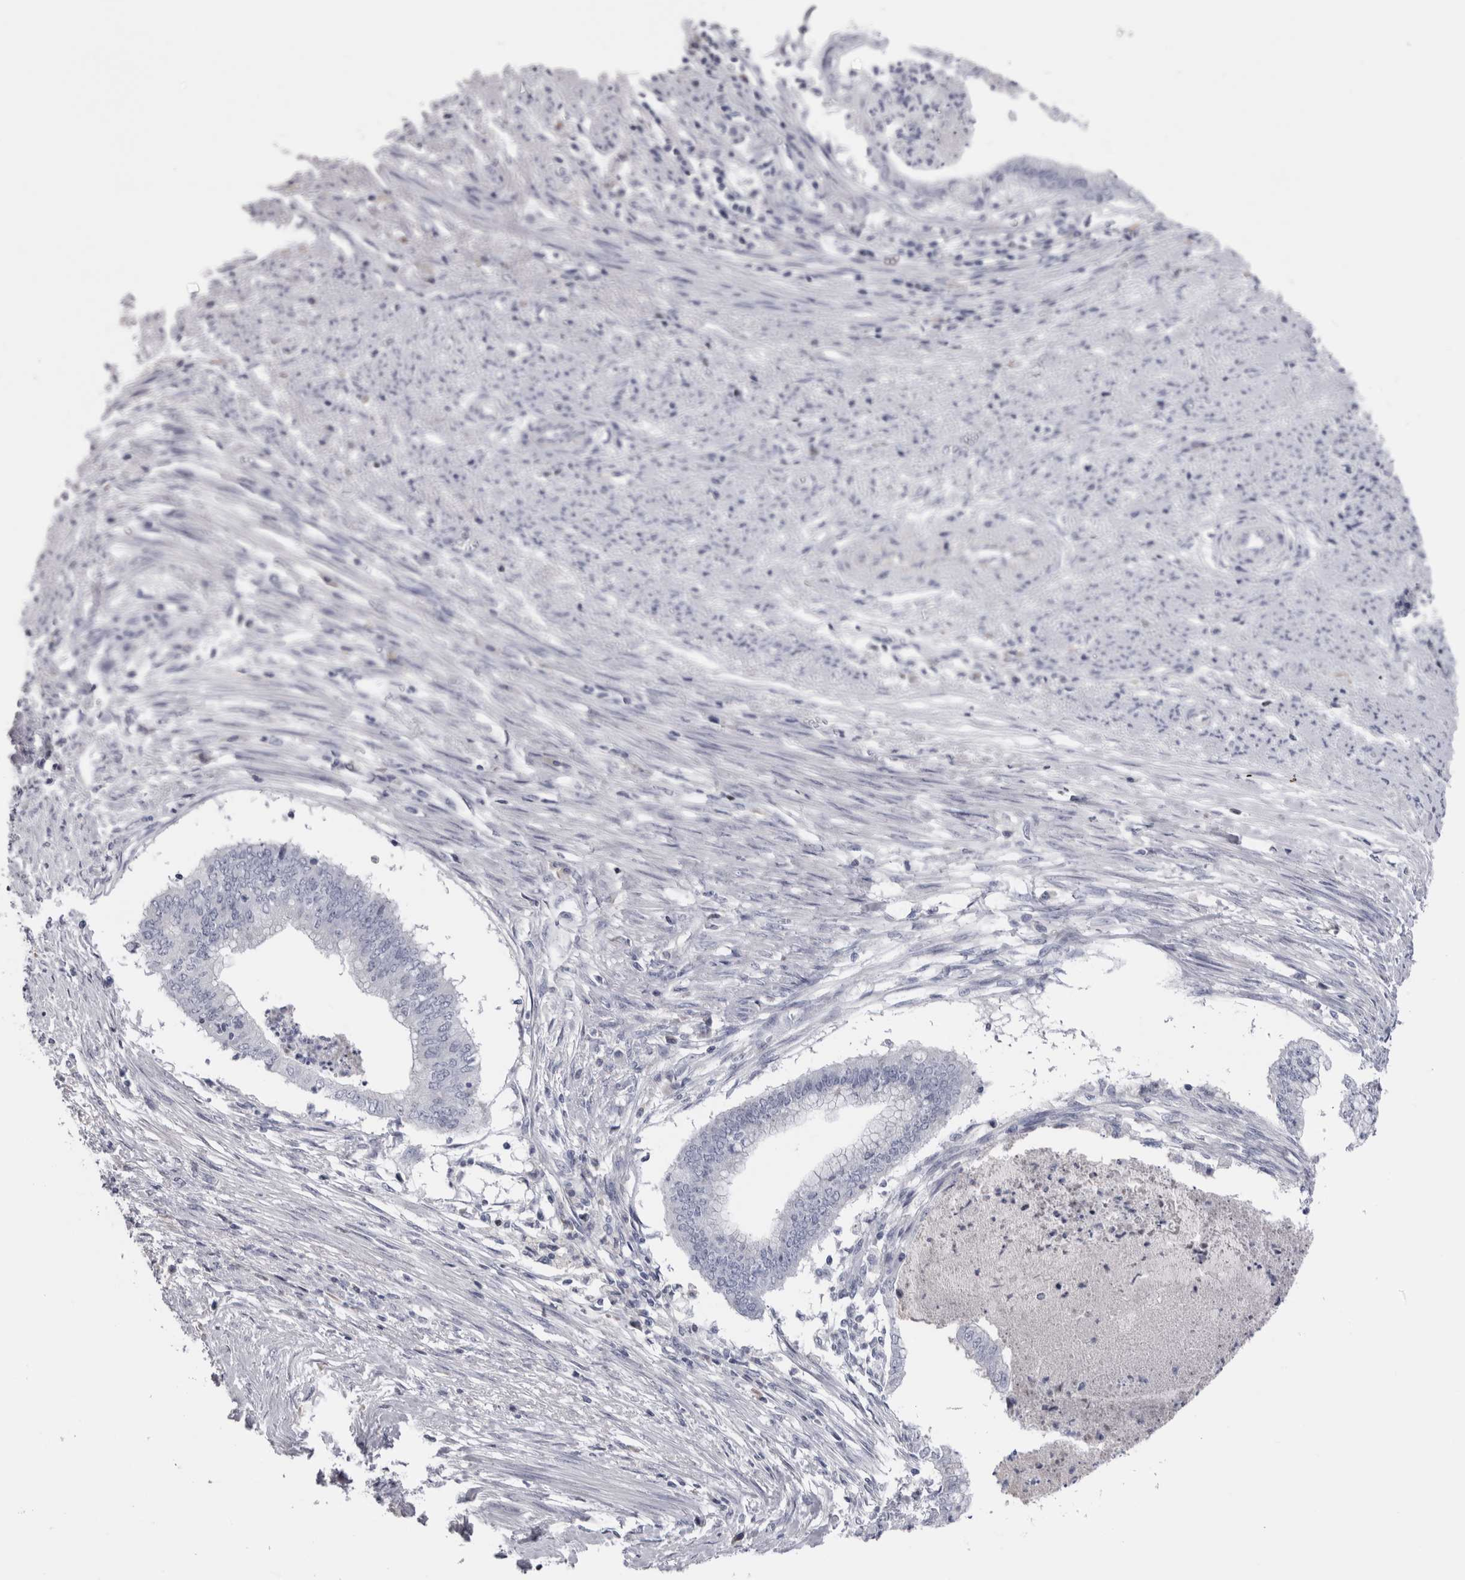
{"staining": {"intensity": "negative", "quantity": "none", "location": "none"}, "tissue": "endometrial cancer", "cell_type": "Tumor cells", "image_type": "cancer", "snomed": [{"axis": "morphology", "description": "Necrosis, NOS"}, {"axis": "morphology", "description": "Adenocarcinoma, NOS"}, {"axis": "topography", "description": "Endometrium"}], "caption": "An image of endometrial cancer (adenocarcinoma) stained for a protein displays no brown staining in tumor cells.", "gene": "PAX5", "patient": {"sex": "female", "age": 79}}